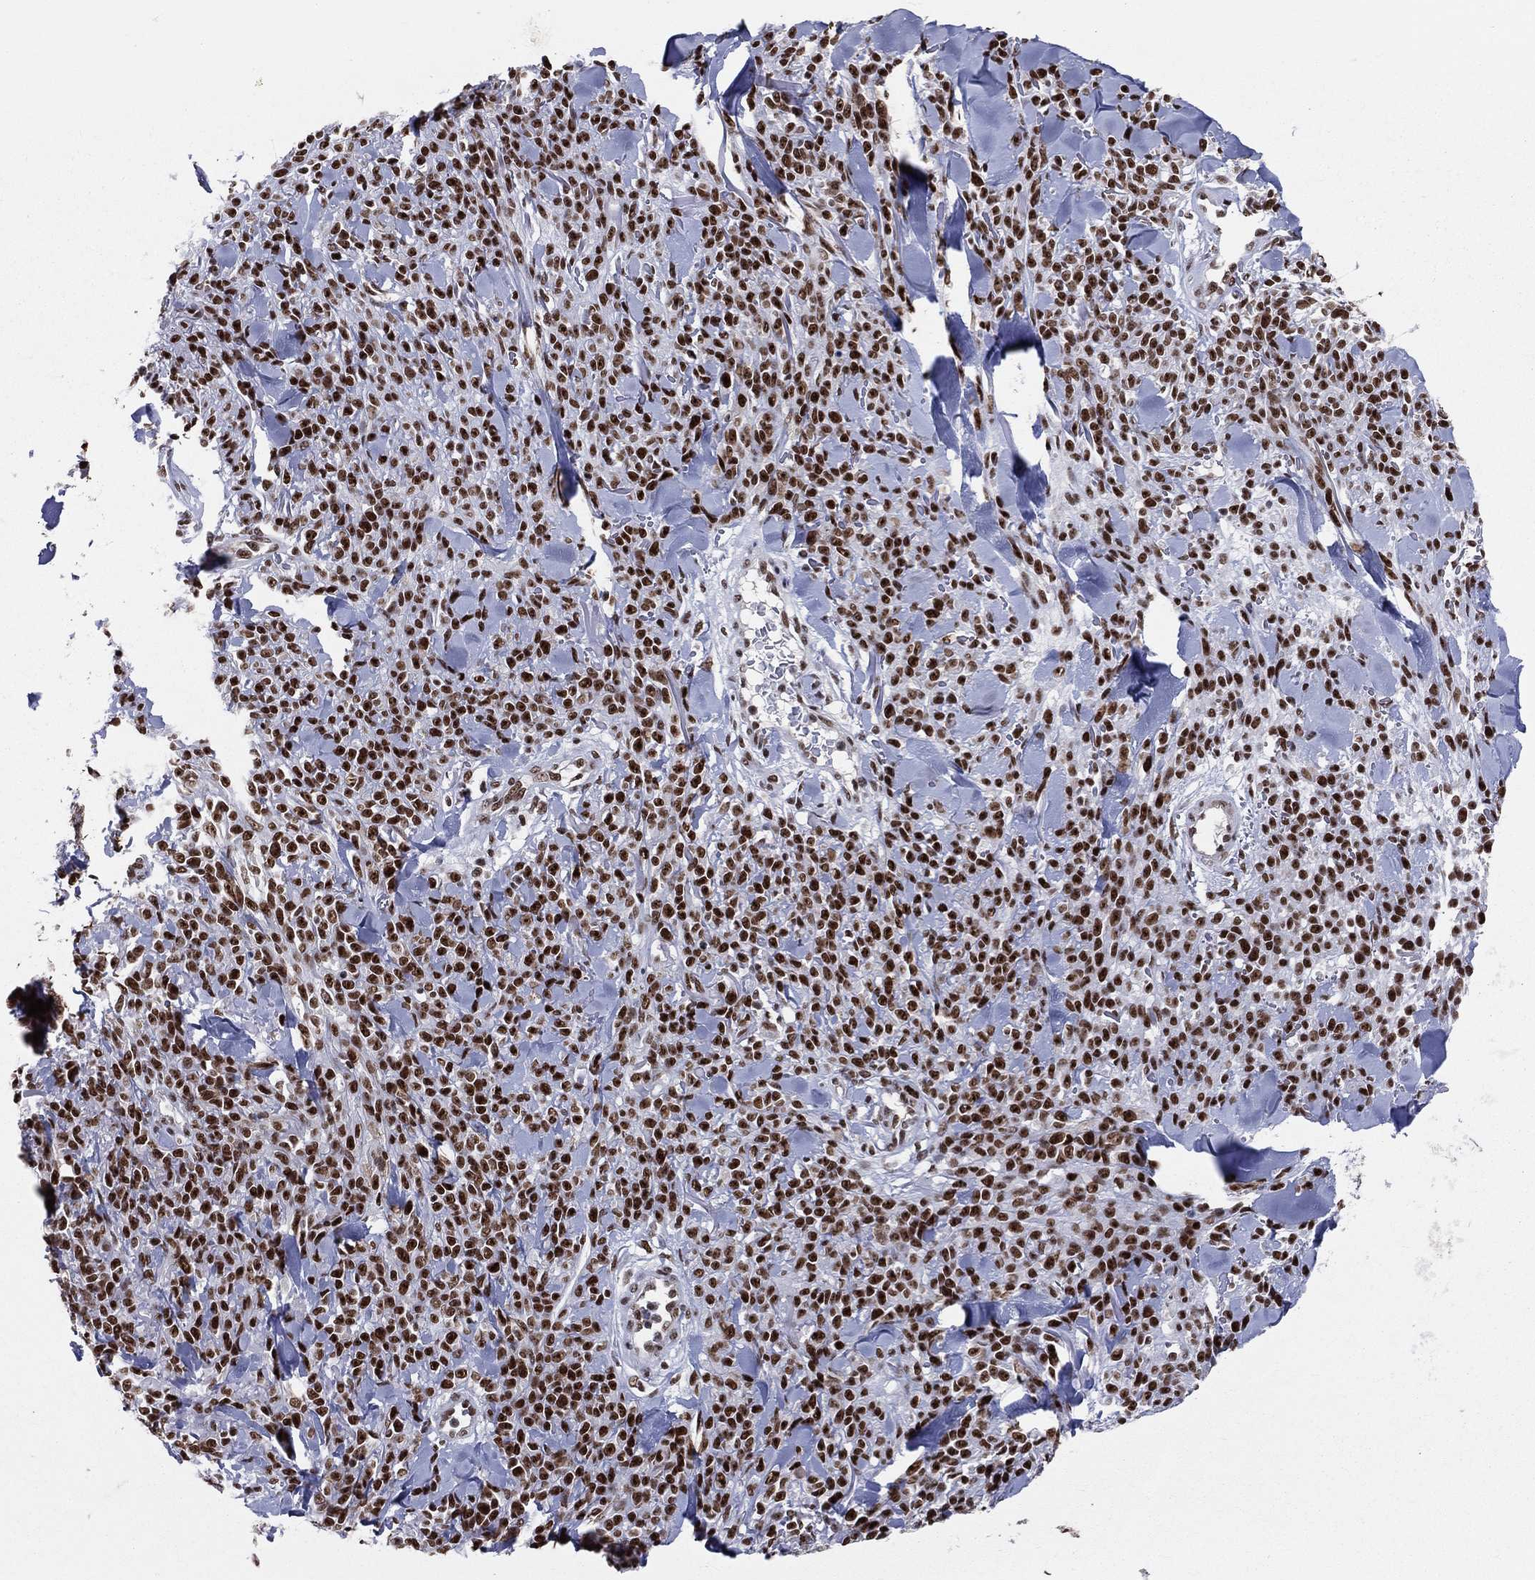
{"staining": {"intensity": "strong", "quantity": ">75%", "location": "nuclear"}, "tissue": "melanoma", "cell_type": "Tumor cells", "image_type": "cancer", "snomed": [{"axis": "morphology", "description": "Malignant melanoma, NOS"}, {"axis": "topography", "description": "Skin"}, {"axis": "topography", "description": "Skin of trunk"}], "caption": "Malignant melanoma was stained to show a protein in brown. There is high levels of strong nuclear positivity in about >75% of tumor cells.", "gene": "CDK7", "patient": {"sex": "male", "age": 74}}